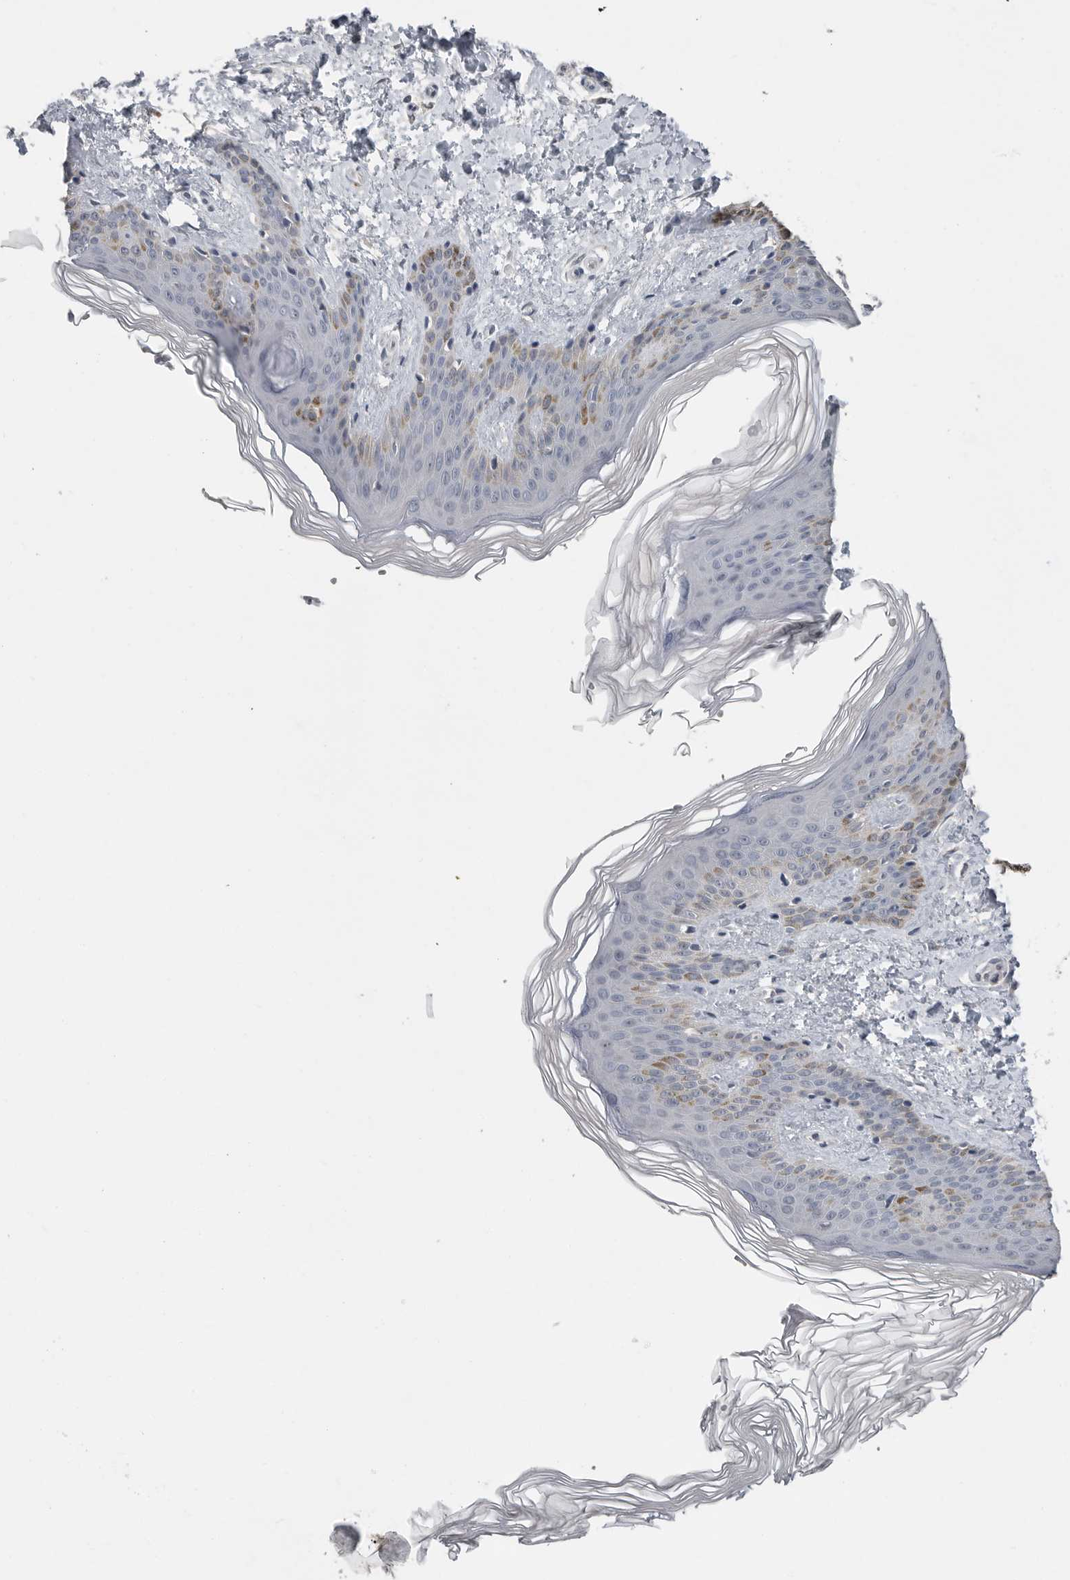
{"staining": {"intensity": "negative", "quantity": "none", "location": "none"}, "tissue": "skin", "cell_type": "Fibroblasts", "image_type": "normal", "snomed": [{"axis": "morphology", "description": "Normal tissue, NOS"}, {"axis": "morphology", "description": "Neoplasm, benign, NOS"}, {"axis": "topography", "description": "Skin"}, {"axis": "topography", "description": "Soft tissue"}], "caption": "Micrograph shows no significant protein staining in fibroblasts of benign skin.", "gene": "SCP2", "patient": {"sex": "male", "age": 26}}